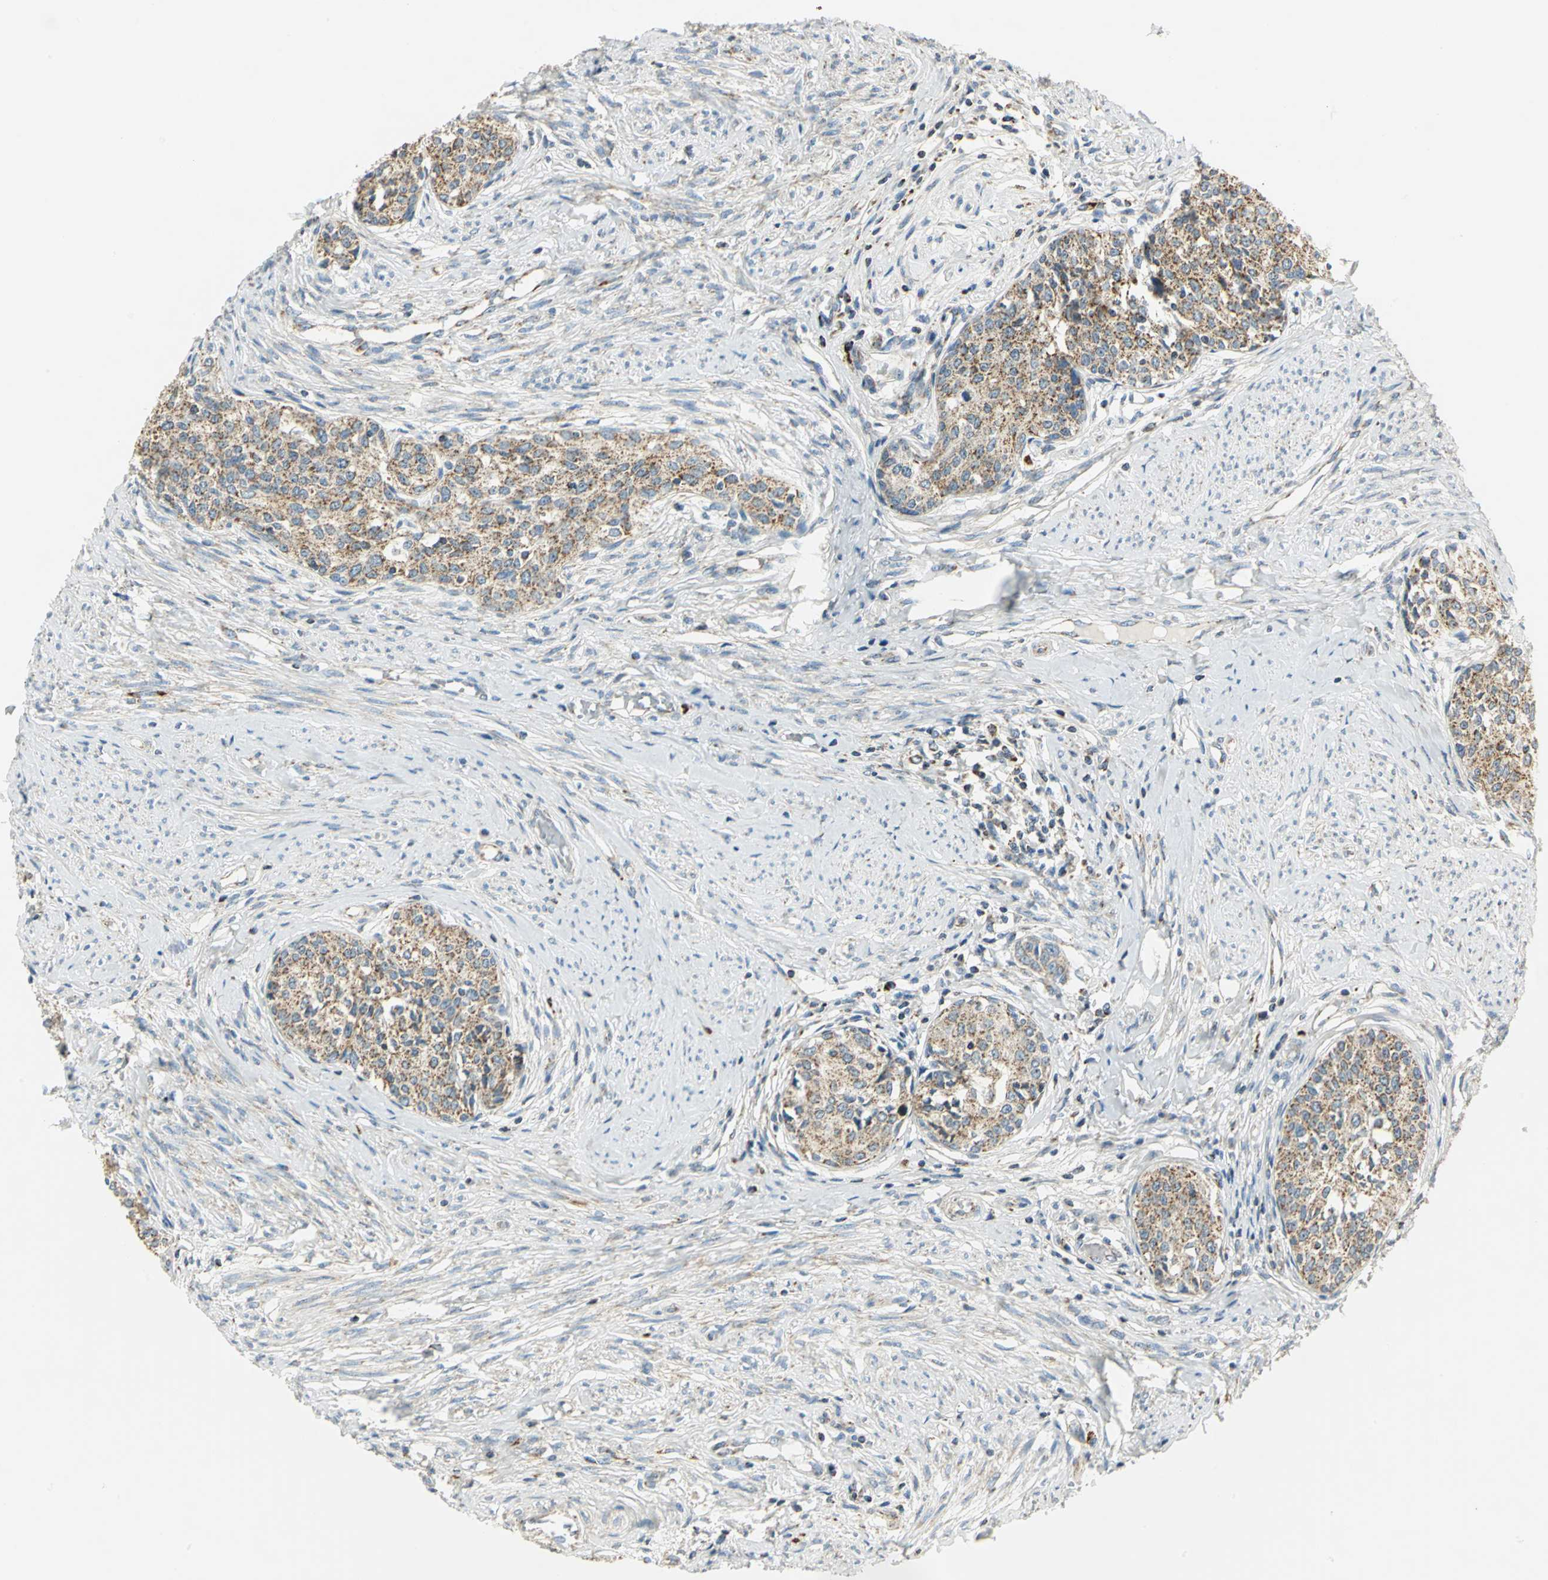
{"staining": {"intensity": "moderate", "quantity": ">75%", "location": "cytoplasmic/membranous"}, "tissue": "cervical cancer", "cell_type": "Tumor cells", "image_type": "cancer", "snomed": [{"axis": "morphology", "description": "Squamous cell carcinoma, NOS"}, {"axis": "morphology", "description": "Adenocarcinoma, NOS"}, {"axis": "topography", "description": "Cervix"}], "caption": "Immunohistochemical staining of cervical adenocarcinoma reveals medium levels of moderate cytoplasmic/membranous expression in approximately >75% of tumor cells.", "gene": "ACADM", "patient": {"sex": "female", "age": 52}}